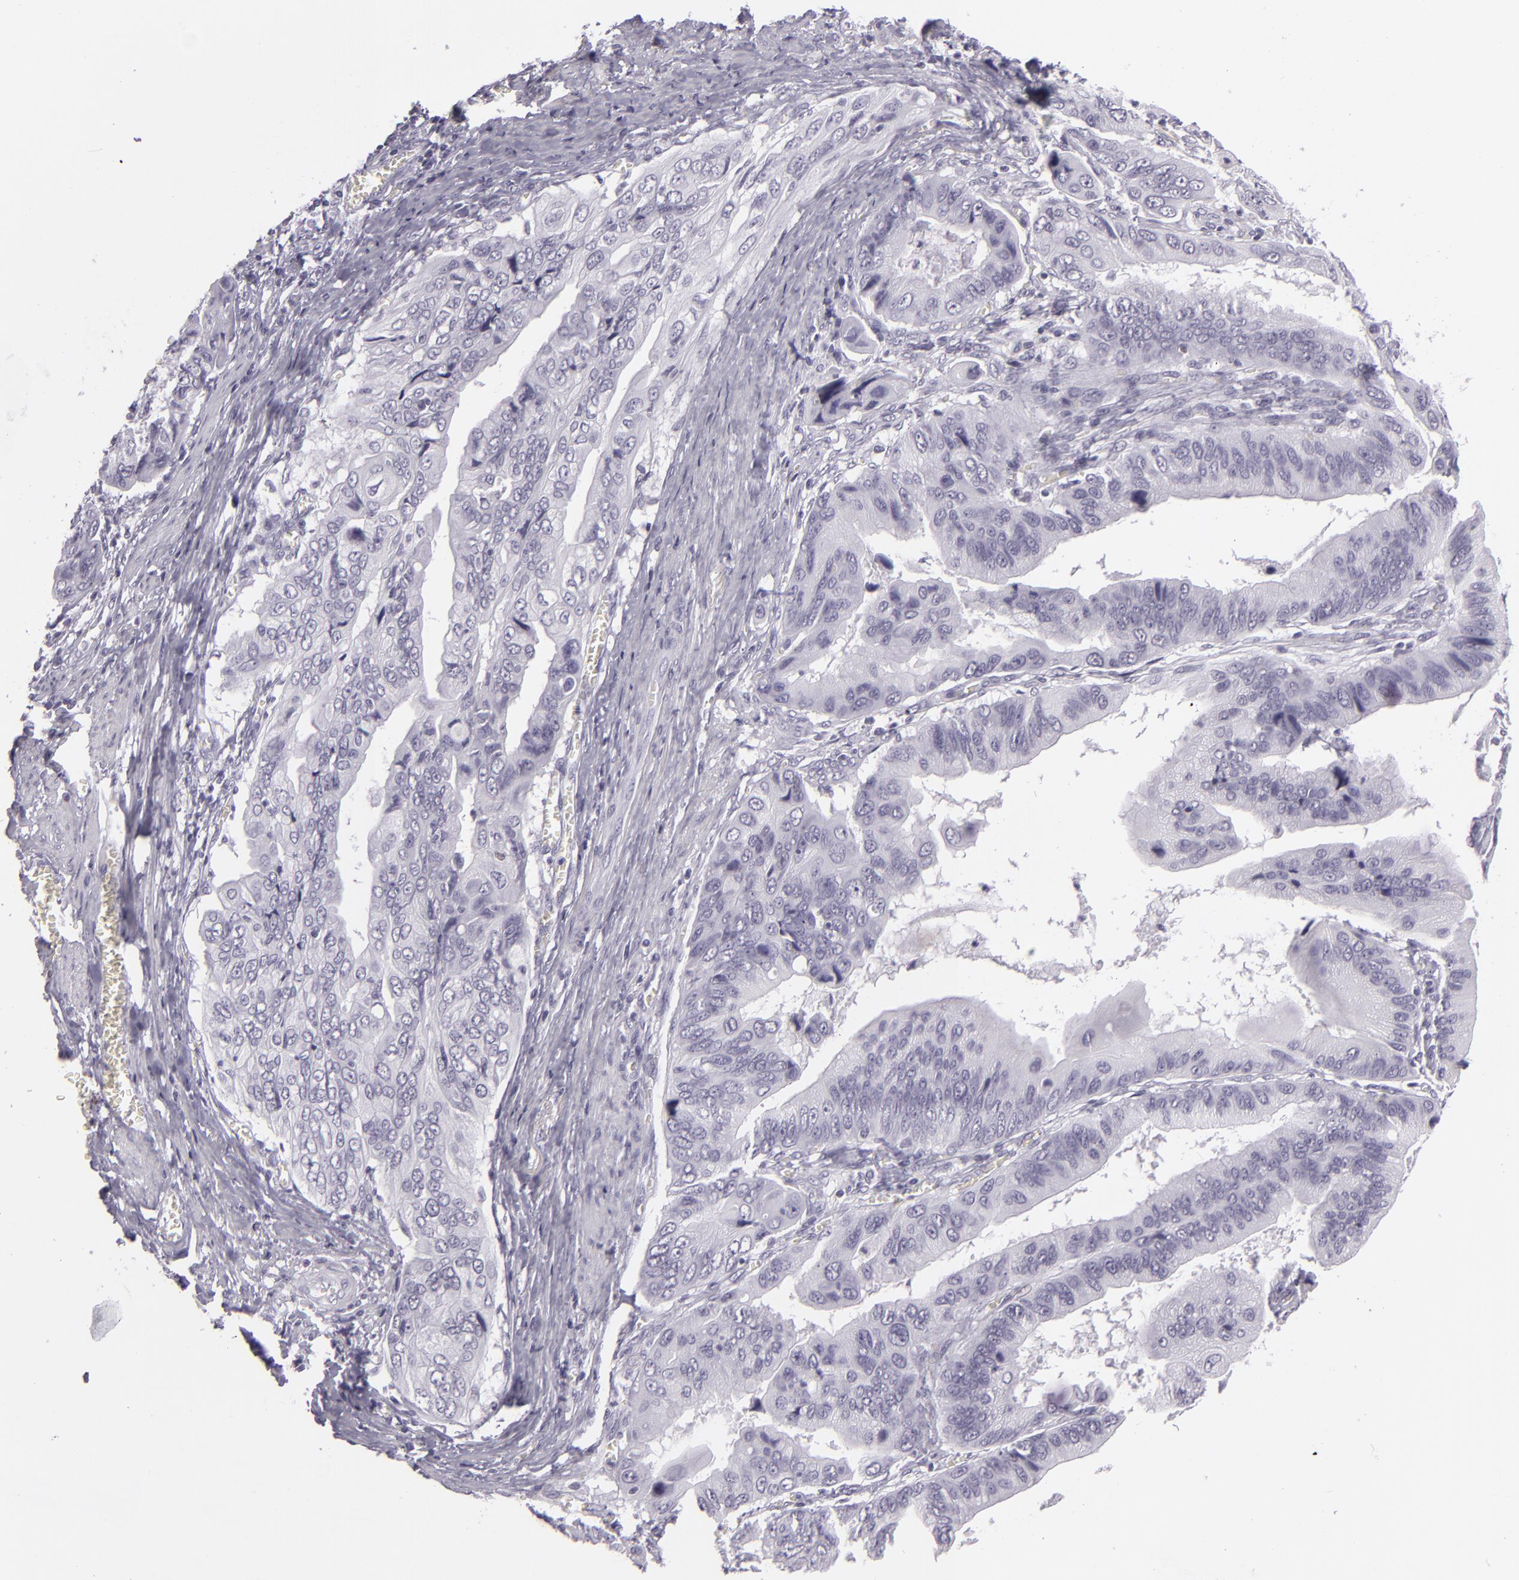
{"staining": {"intensity": "negative", "quantity": "none", "location": "none"}, "tissue": "stomach cancer", "cell_type": "Tumor cells", "image_type": "cancer", "snomed": [{"axis": "morphology", "description": "Adenocarcinoma, NOS"}, {"axis": "topography", "description": "Stomach, upper"}], "caption": "Immunohistochemical staining of human stomach cancer (adenocarcinoma) demonstrates no significant expression in tumor cells.", "gene": "MCM3", "patient": {"sex": "male", "age": 80}}